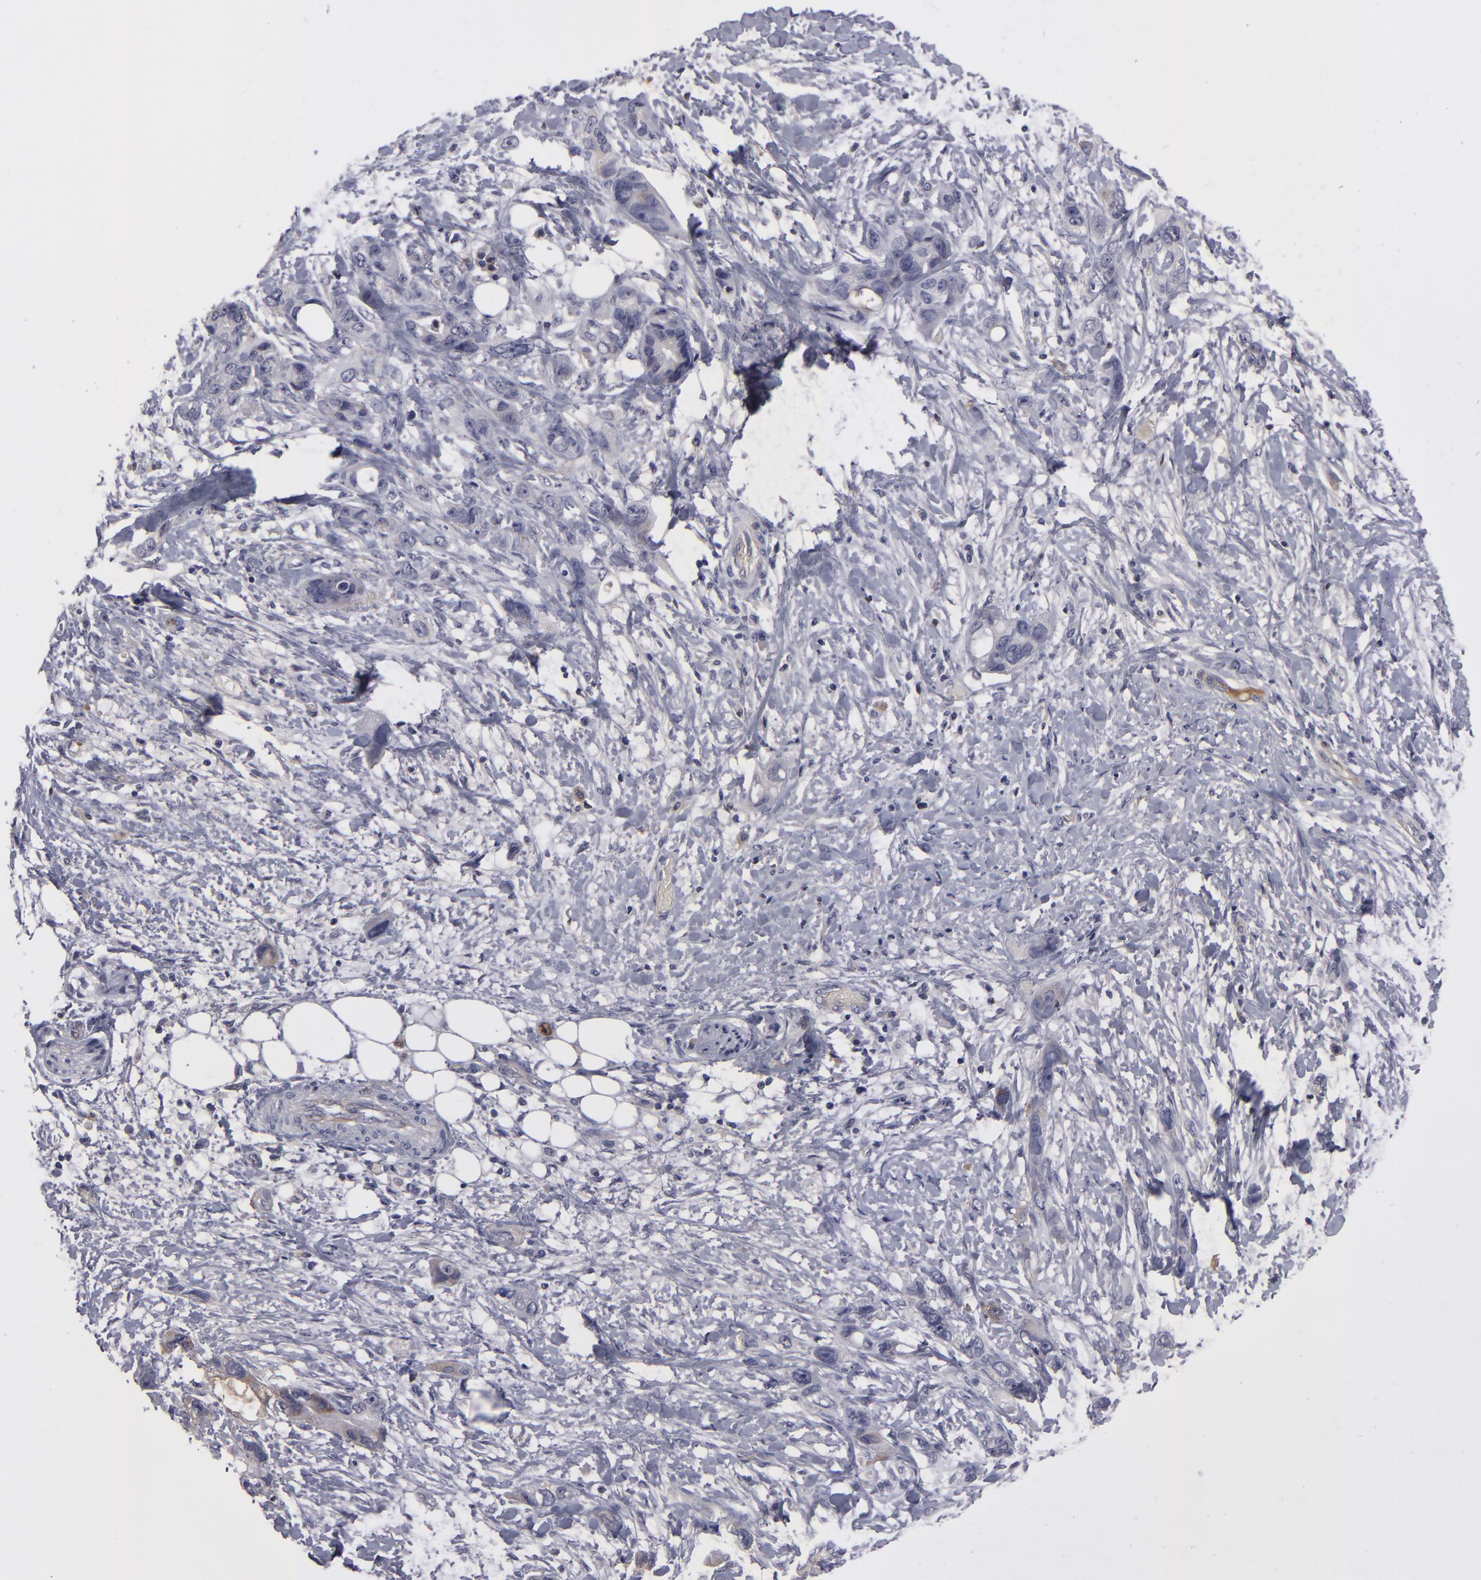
{"staining": {"intensity": "negative", "quantity": "none", "location": "none"}, "tissue": "stomach cancer", "cell_type": "Tumor cells", "image_type": "cancer", "snomed": [{"axis": "morphology", "description": "Adenocarcinoma, NOS"}, {"axis": "topography", "description": "Stomach, upper"}], "caption": "The IHC image has no significant expression in tumor cells of adenocarcinoma (stomach) tissue. (IHC, brightfield microscopy, high magnification).", "gene": "ITIH4", "patient": {"sex": "male", "age": 47}}